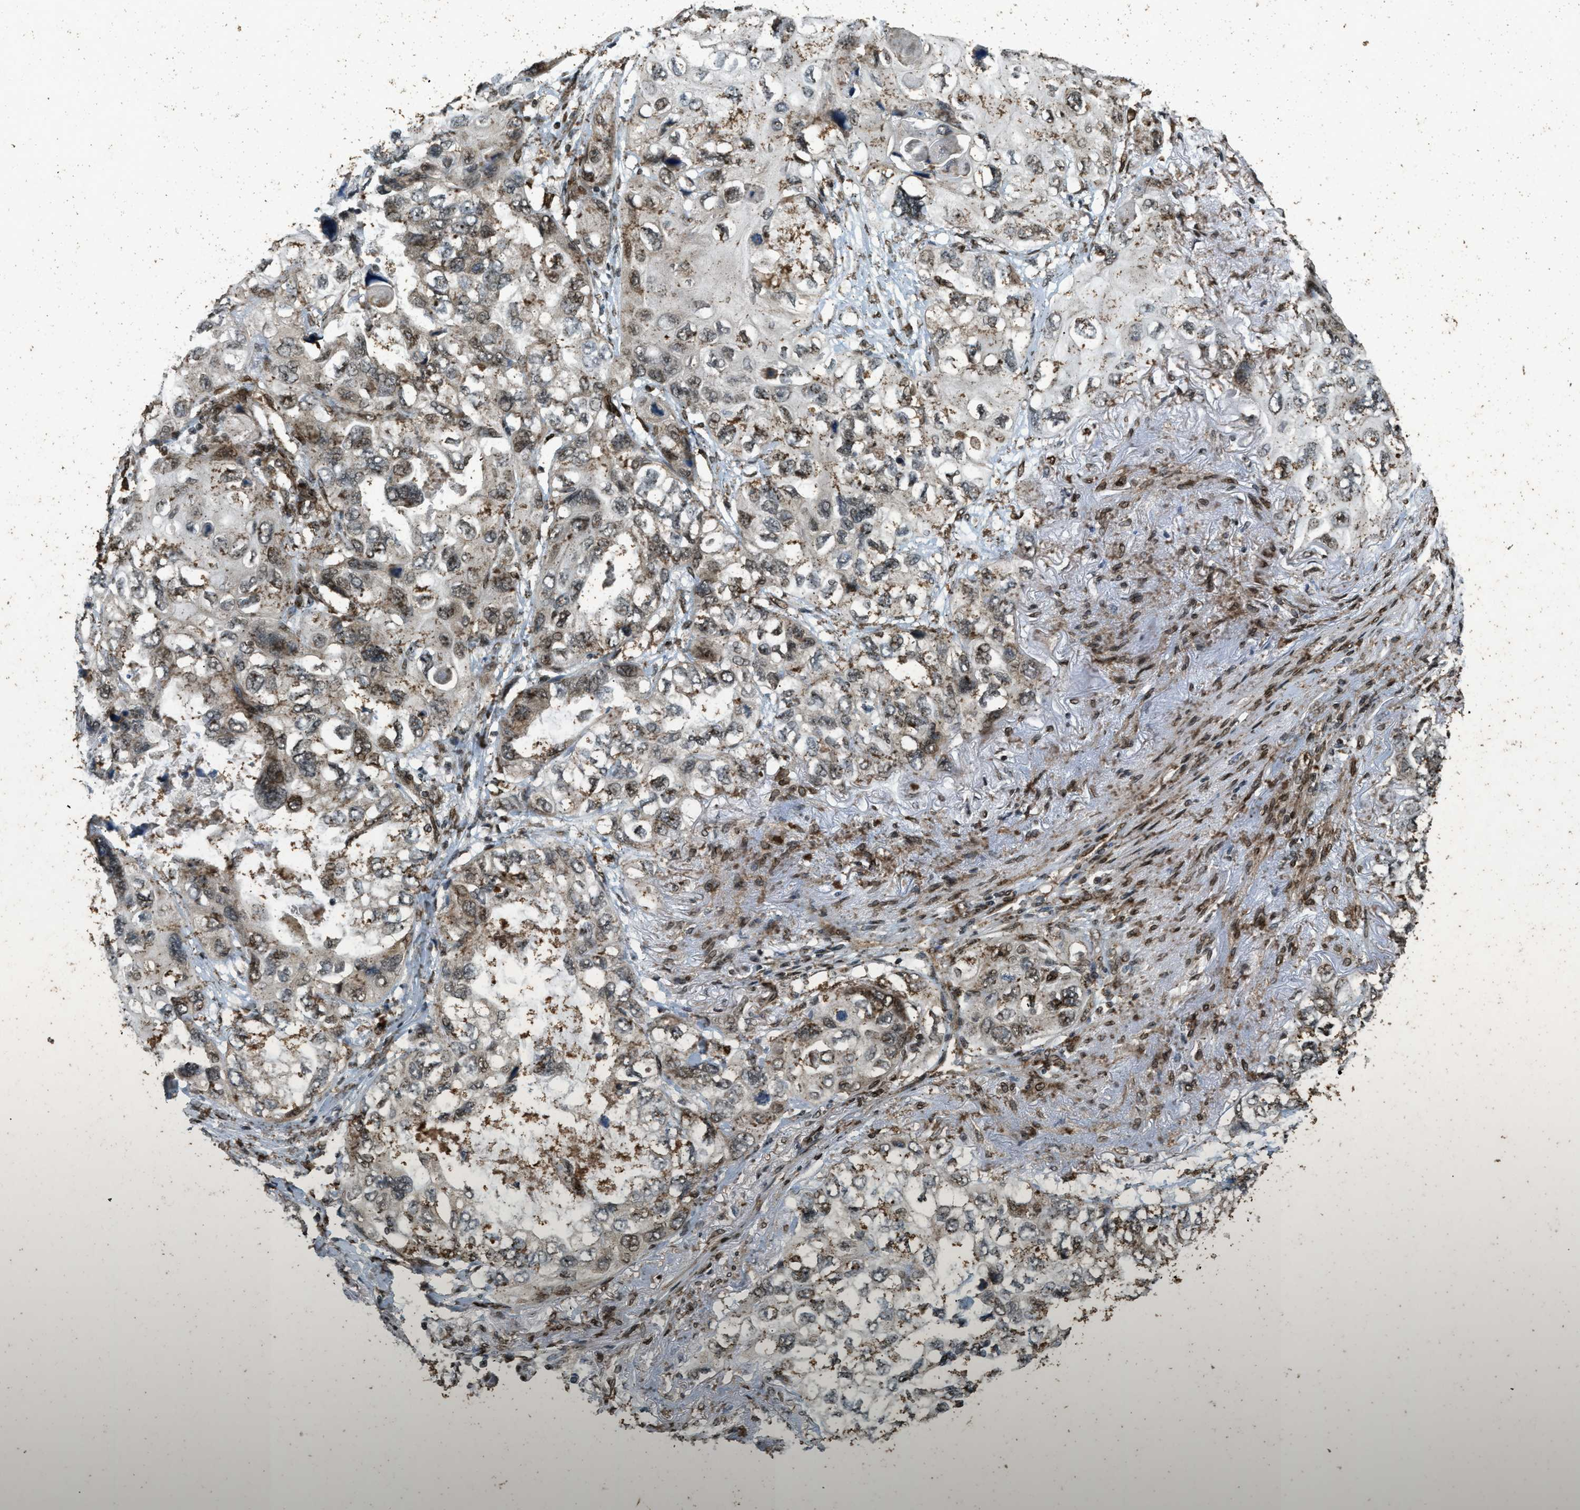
{"staining": {"intensity": "moderate", "quantity": "25%-75%", "location": "cytoplasmic/membranous,nuclear"}, "tissue": "lung cancer", "cell_type": "Tumor cells", "image_type": "cancer", "snomed": [{"axis": "morphology", "description": "Squamous cell carcinoma, NOS"}, {"axis": "topography", "description": "Lung"}], "caption": "A brown stain labels moderate cytoplasmic/membranous and nuclear positivity of a protein in human lung squamous cell carcinoma tumor cells. The protein is shown in brown color, while the nuclei are stained blue.", "gene": "SYNE1", "patient": {"sex": "female", "age": 73}}